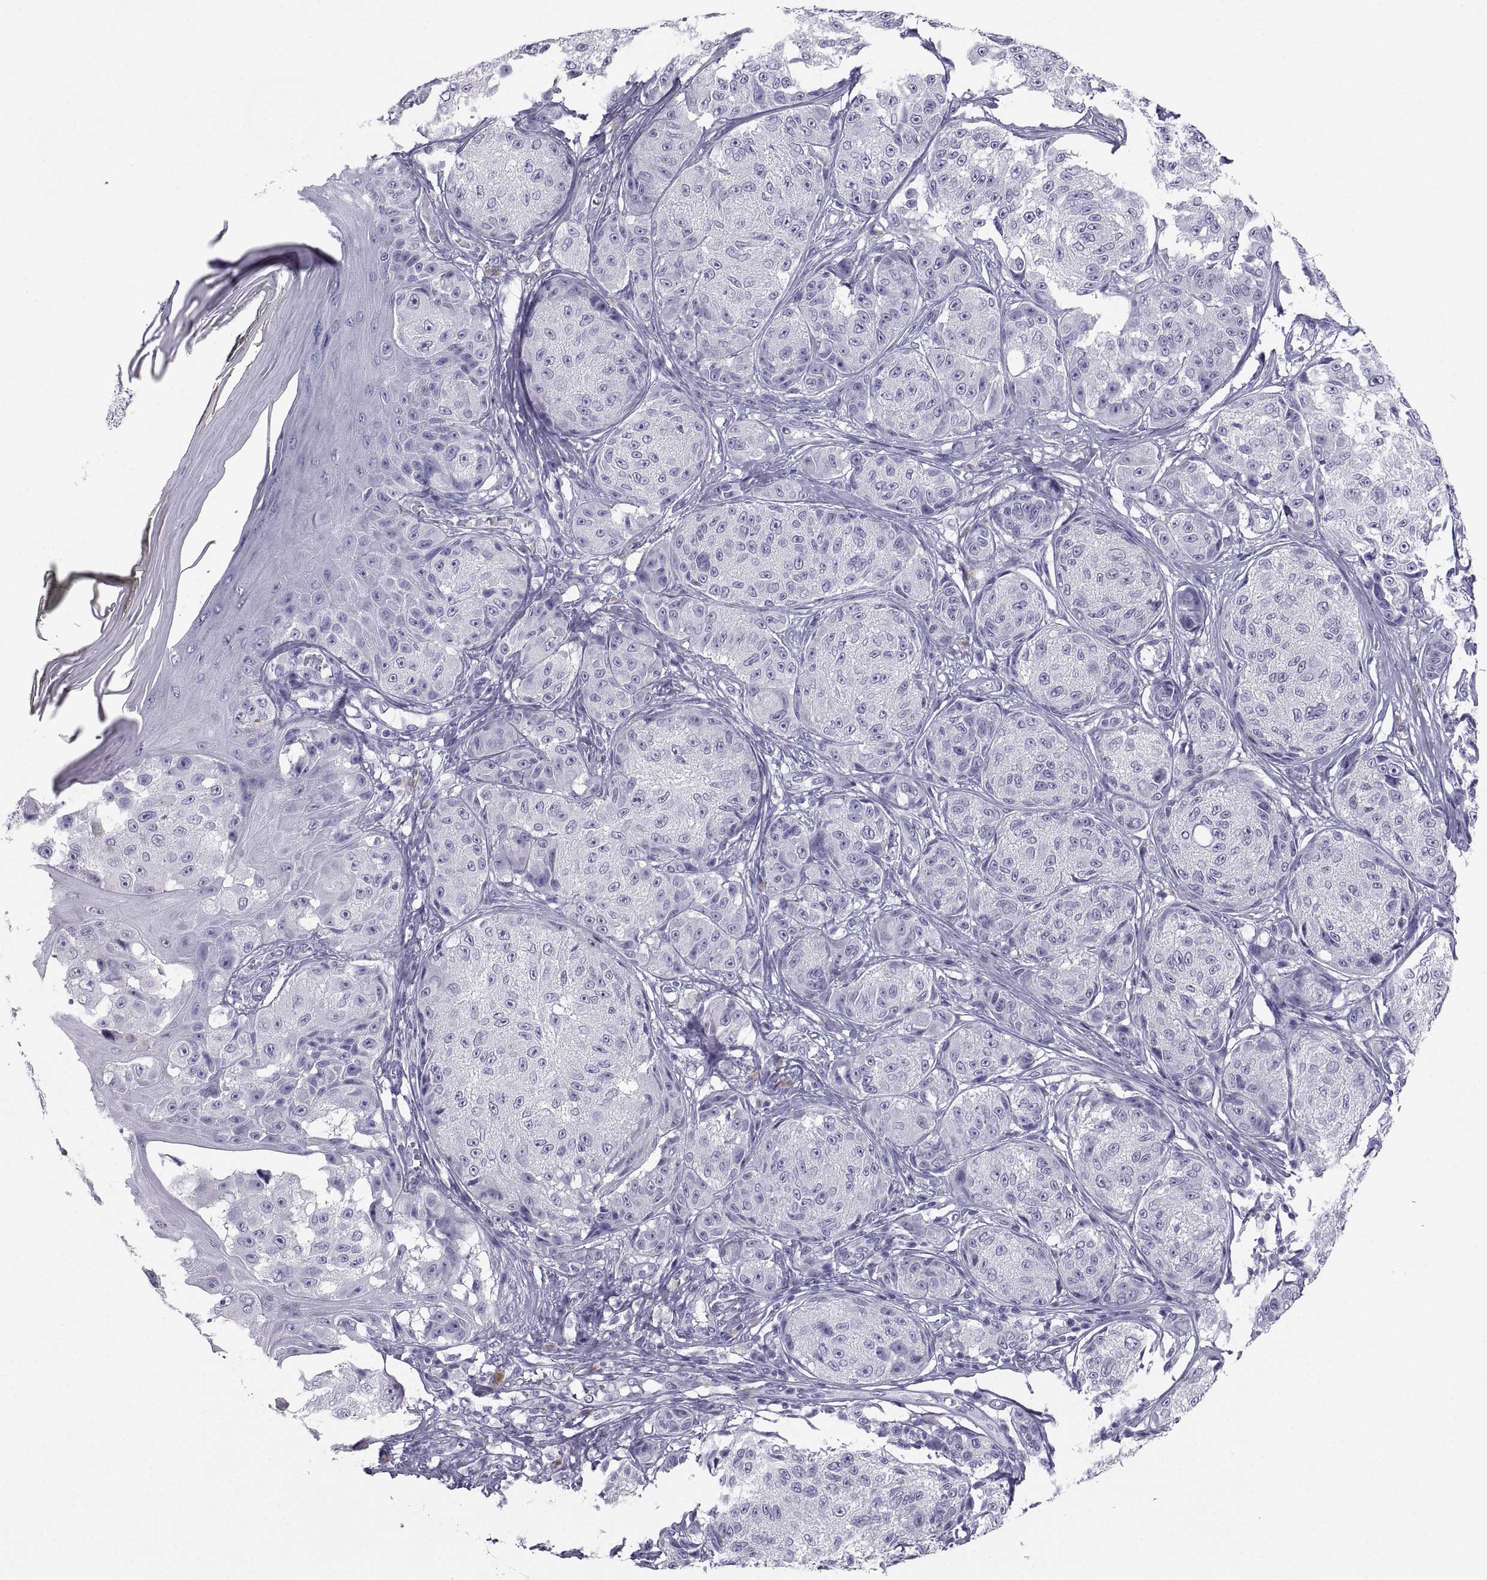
{"staining": {"intensity": "negative", "quantity": "none", "location": "none"}, "tissue": "melanoma", "cell_type": "Tumor cells", "image_type": "cancer", "snomed": [{"axis": "morphology", "description": "Malignant melanoma, NOS"}, {"axis": "topography", "description": "Skin"}], "caption": "Histopathology image shows no significant protein positivity in tumor cells of melanoma. (DAB IHC with hematoxylin counter stain).", "gene": "PCSK1N", "patient": {"sex": "male", "age": 61}}